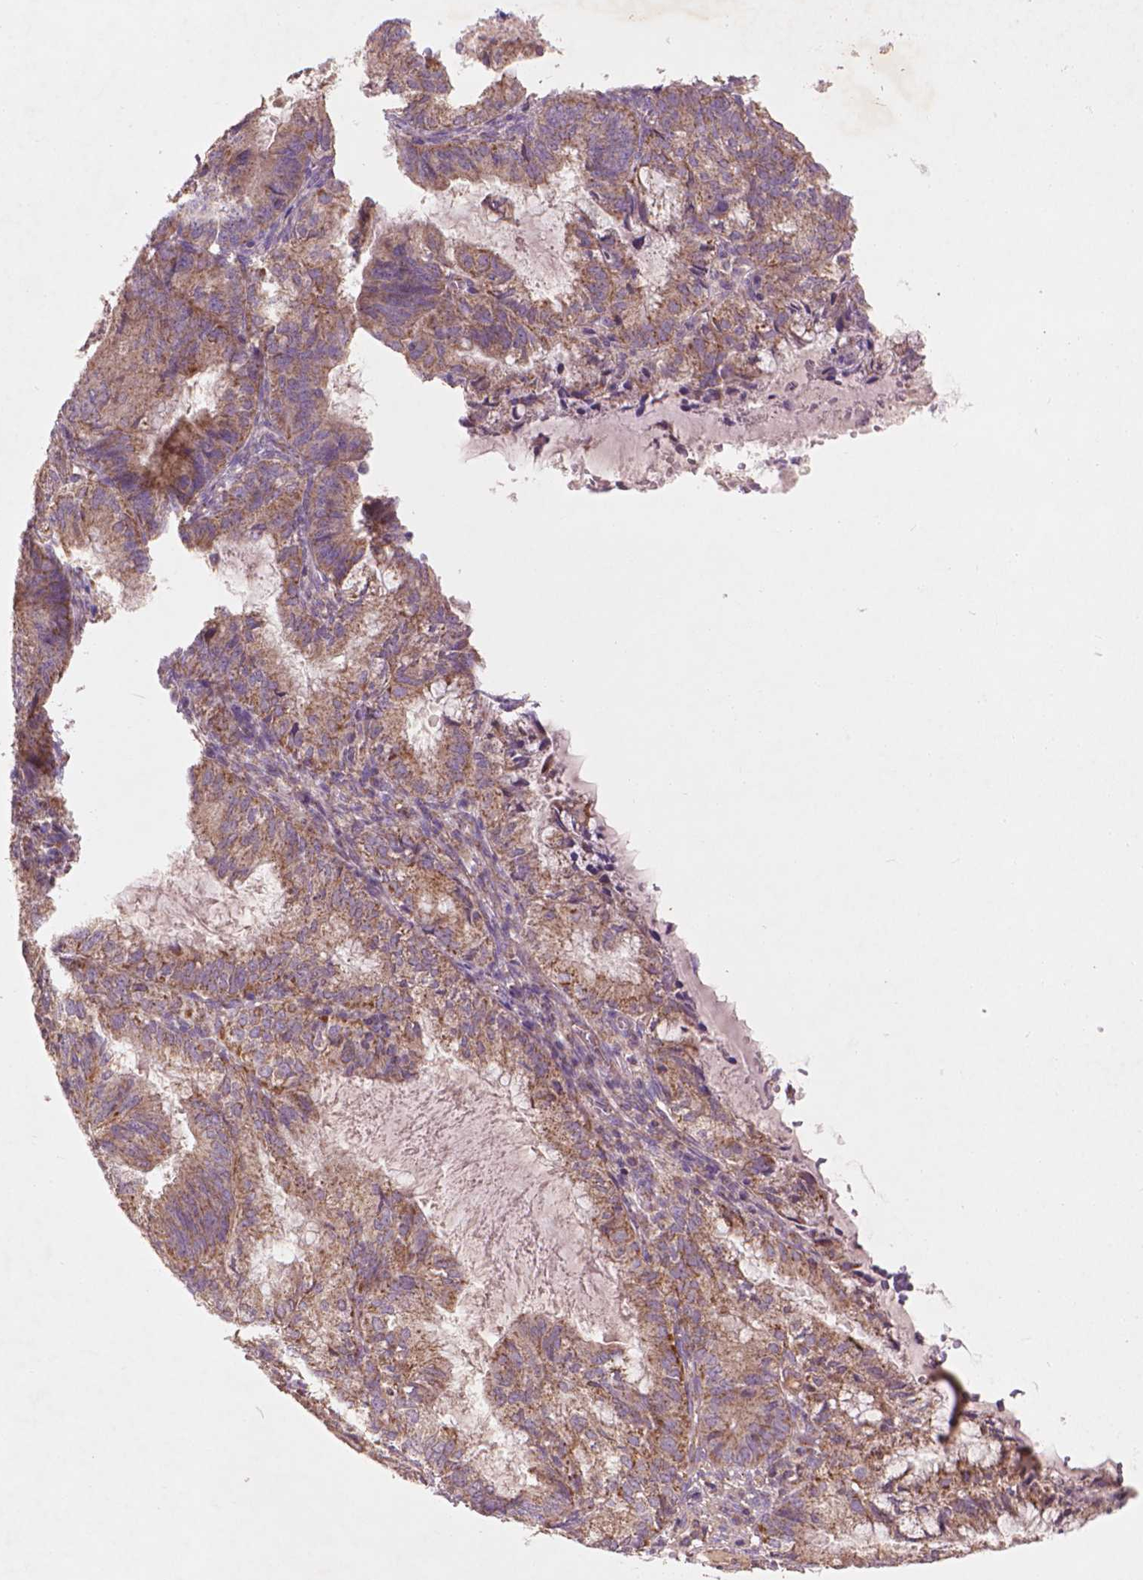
{"staining": {"intensity": "moderate", "quantity": ">75%", "location": "cytoplasmic/membranous"}, "tissue": "endometrial cancer", "cell_type": "Tumor cells", "image_type": "cancer", "snomed": [{"axis": "morphology", "description": "Adenocarcinoma, NOS"}, {"axis": "topography", "description": "Endometrium"}], "caption": "Endometrial cancer was stained to show a protein in brown. There is medium levels of moderate cytoplasmic/membranous expression in approximately >75% of tumor cells. The staining is performed using DAB brown chromogen to label protein expression. The nuclei are counter-stained blue using hematoxylin.", "gene": "NLRX1", "patient": {"sex": "female", "age": 86}}